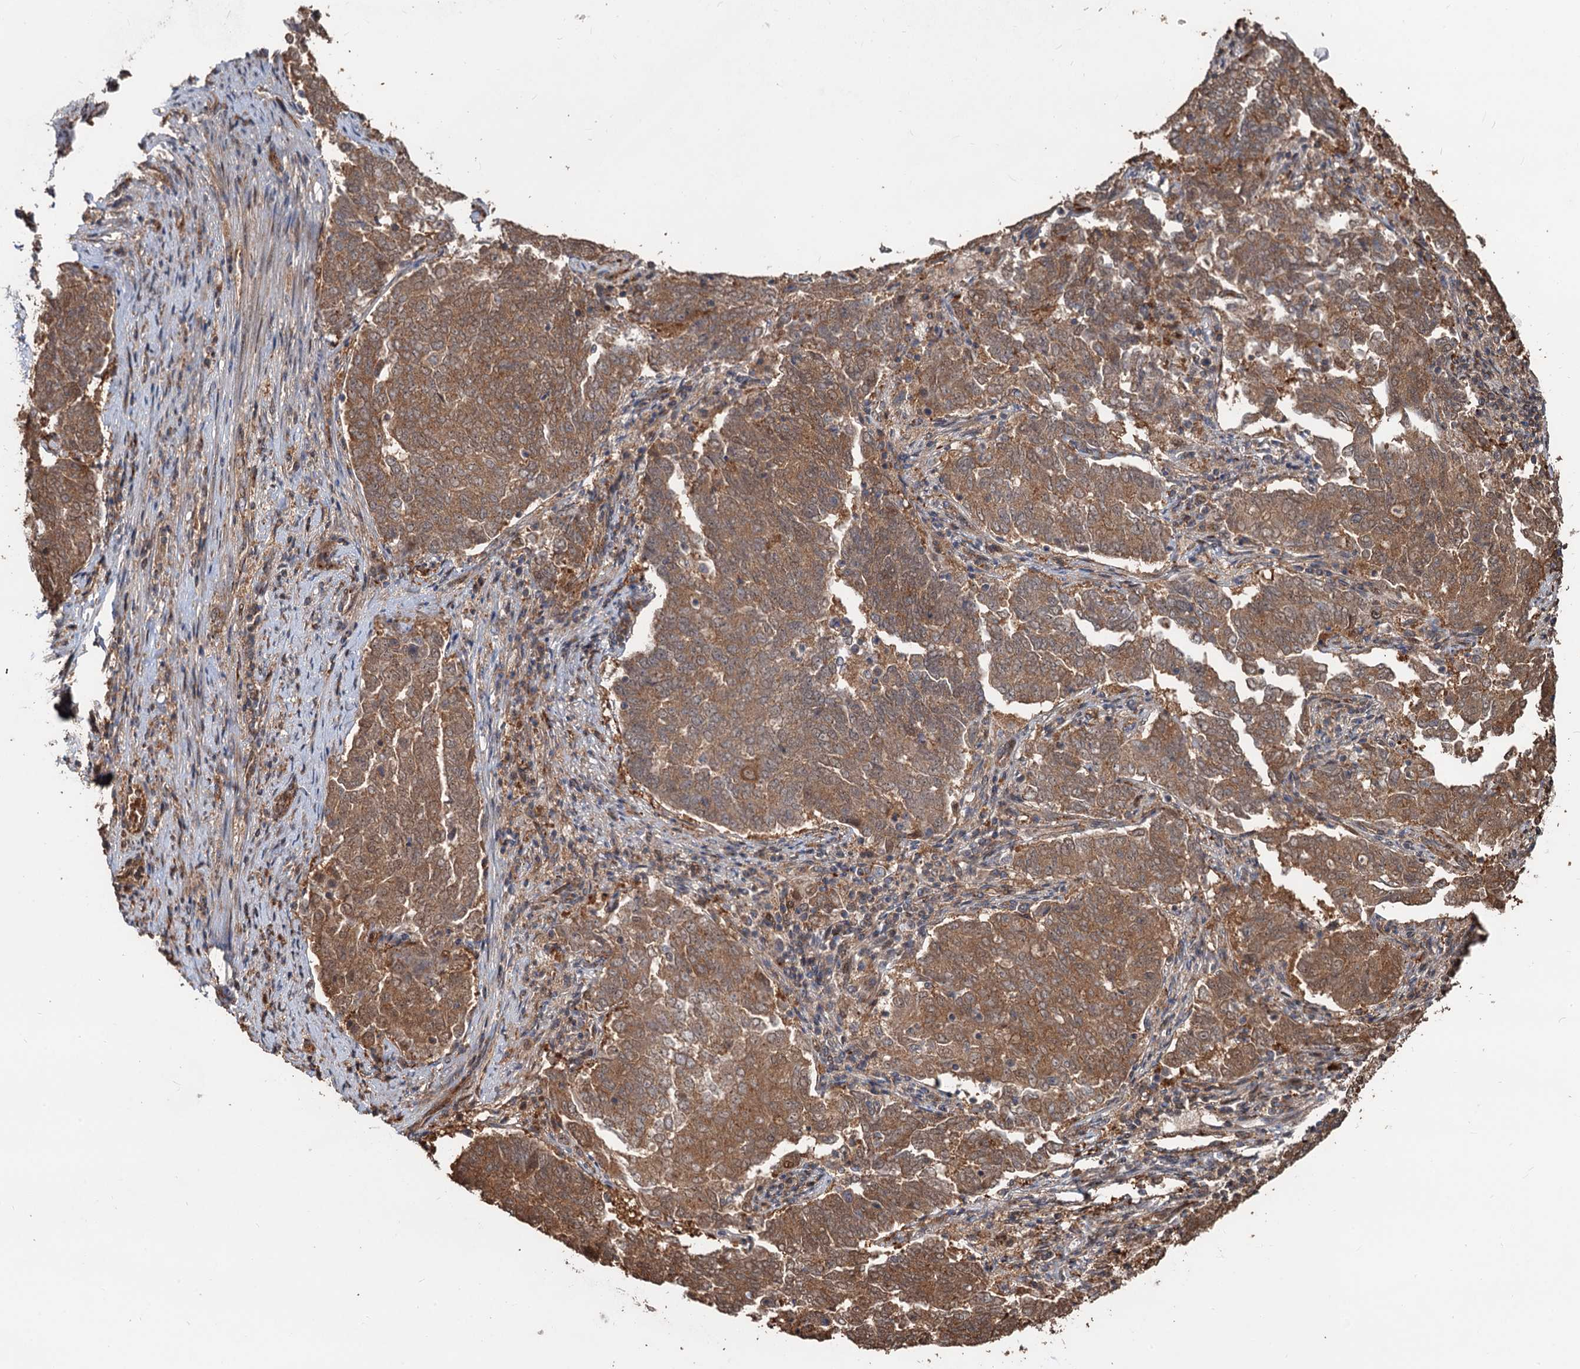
{"staining": {"intensity": "moderate", "quantity": ">75%", "location": "cytoplasmic/membranous"}, "tissue": "endometrial cancer", "cell_type": "Tumor cells", "image_type": "cancer", "snomed": [{"axis": "morphology", "description": "Adenocarcinoma, NOS"}, {"axis": "topography", "description": "Endometrium"}], "caption": "Immunohistochemistry (IHC) staining of endometrial cancer, which exhibits medium levels of moderate cytoplasmic/membranous staining in about >75% of tumor cells indicating moderate cytoplasmic/membranous protein staining. The staining was performed using DAB (brown) for protein detection and nuclei were counterstained in hematoxylin (blue).", "gene": "DEXI", "patient": {"sex": "female", "age": 80}}